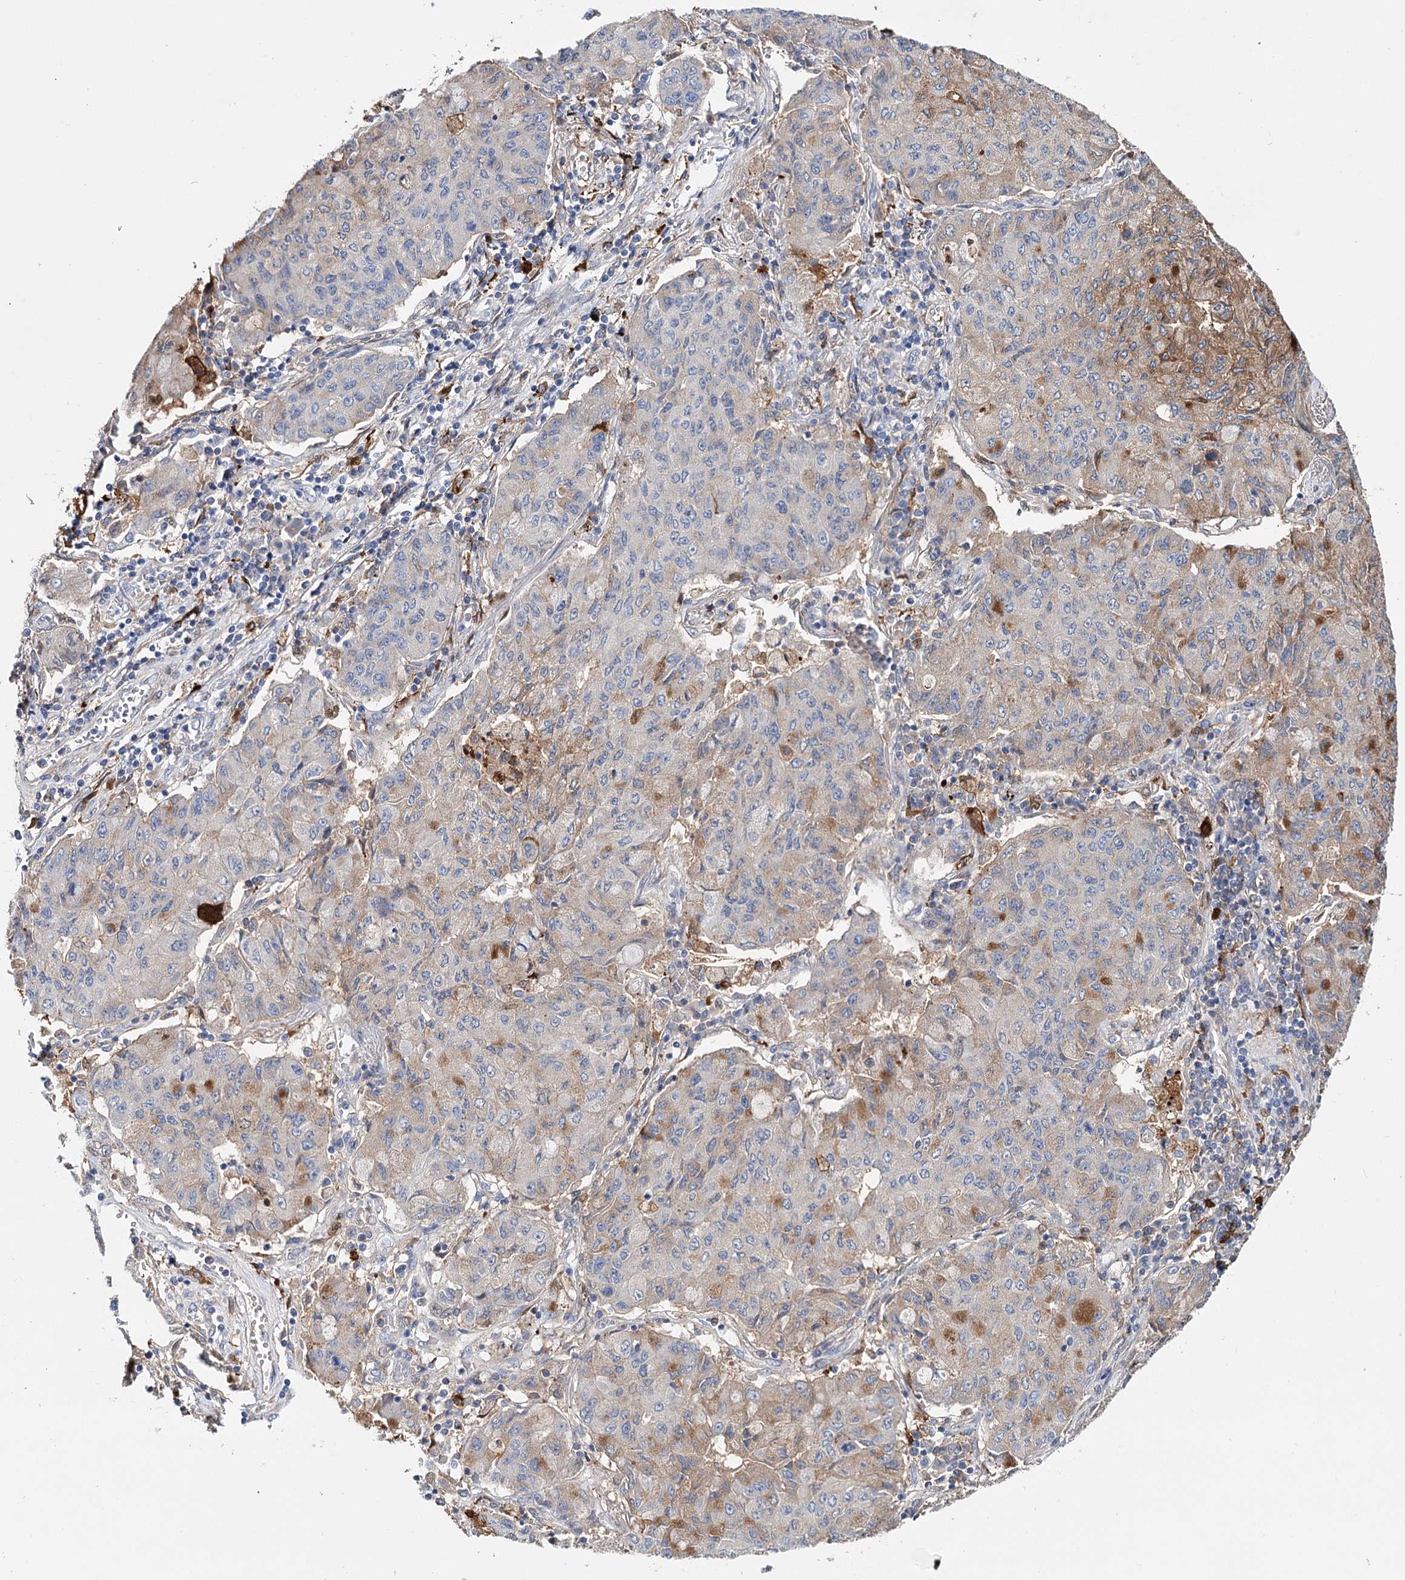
{"staining": {"intensity": "moderate", "quantity": "<25%", "location": "cytoplasmic/membranous"}, "tissue": "lung cancer", "cell_type": "Tumor cells", "image_type": "cancer", "snomed": [{"axis": "morphology", "description": "Squamous cell carcinoma, NOS"}, {"axis": "topography", "description": "Lung"}], "caption": "Protein analysis of squamous cell carcinoma (lung) tissue displays moderate cytoplasmic/membranous staining in about <25% of tumor cells. The staining was performed using DAB, with brown indicating positive protein expression. Nuclei are stained blue with hematoxylin.", "gene": "CFAP46", "patient": {"sex": "male", "age": 74}}